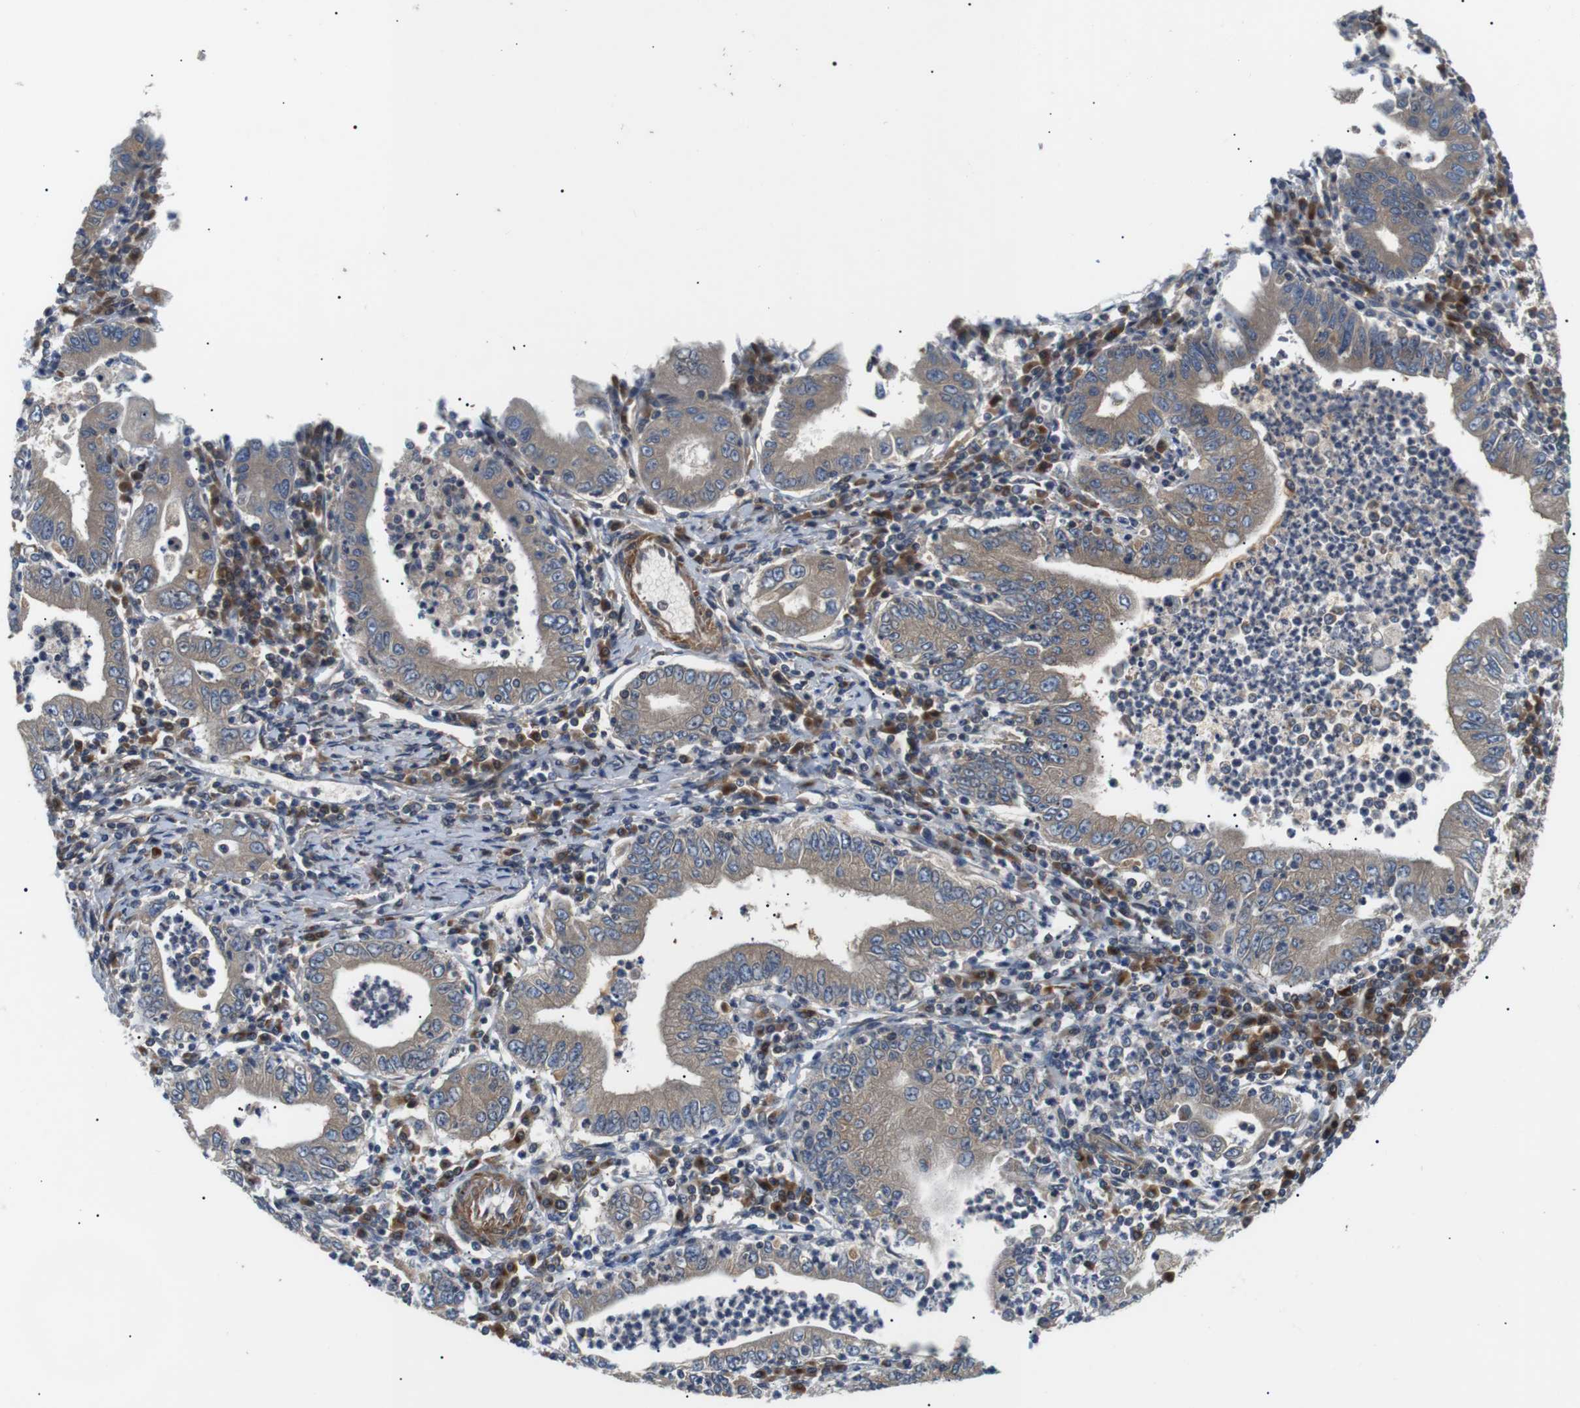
{"staining": {"intensity": "weak", "quantity": ">75%", "location": "cytoplasmic/membranous"}, "tissue": "stomach cancer", "cell_type": "Tumor cells", "image_type": "cancer", "snomed": [{"axis": "morphology", "description": "Normal tissue, NOS"}, {"axis": "morphology", "description": "Adenocarcinoma, NOS"}, {"axis": "topography", "description": "Esophagus"}, {"axis": "topography", "description": "Stomach, upper"}, {"axis": "topography", "description": "Peripheral nerve tissue"}], "caption": "Immunohistochemistry photomicrograph of human adenocarcinoma (stomach) stained for a protein (brown), which reveals low levels of weak cytoplasmic/membranous expression in about >75% of tumor cells.", "gene": "DIPK1A", "patient": {"sex": "male", "age": 62}}